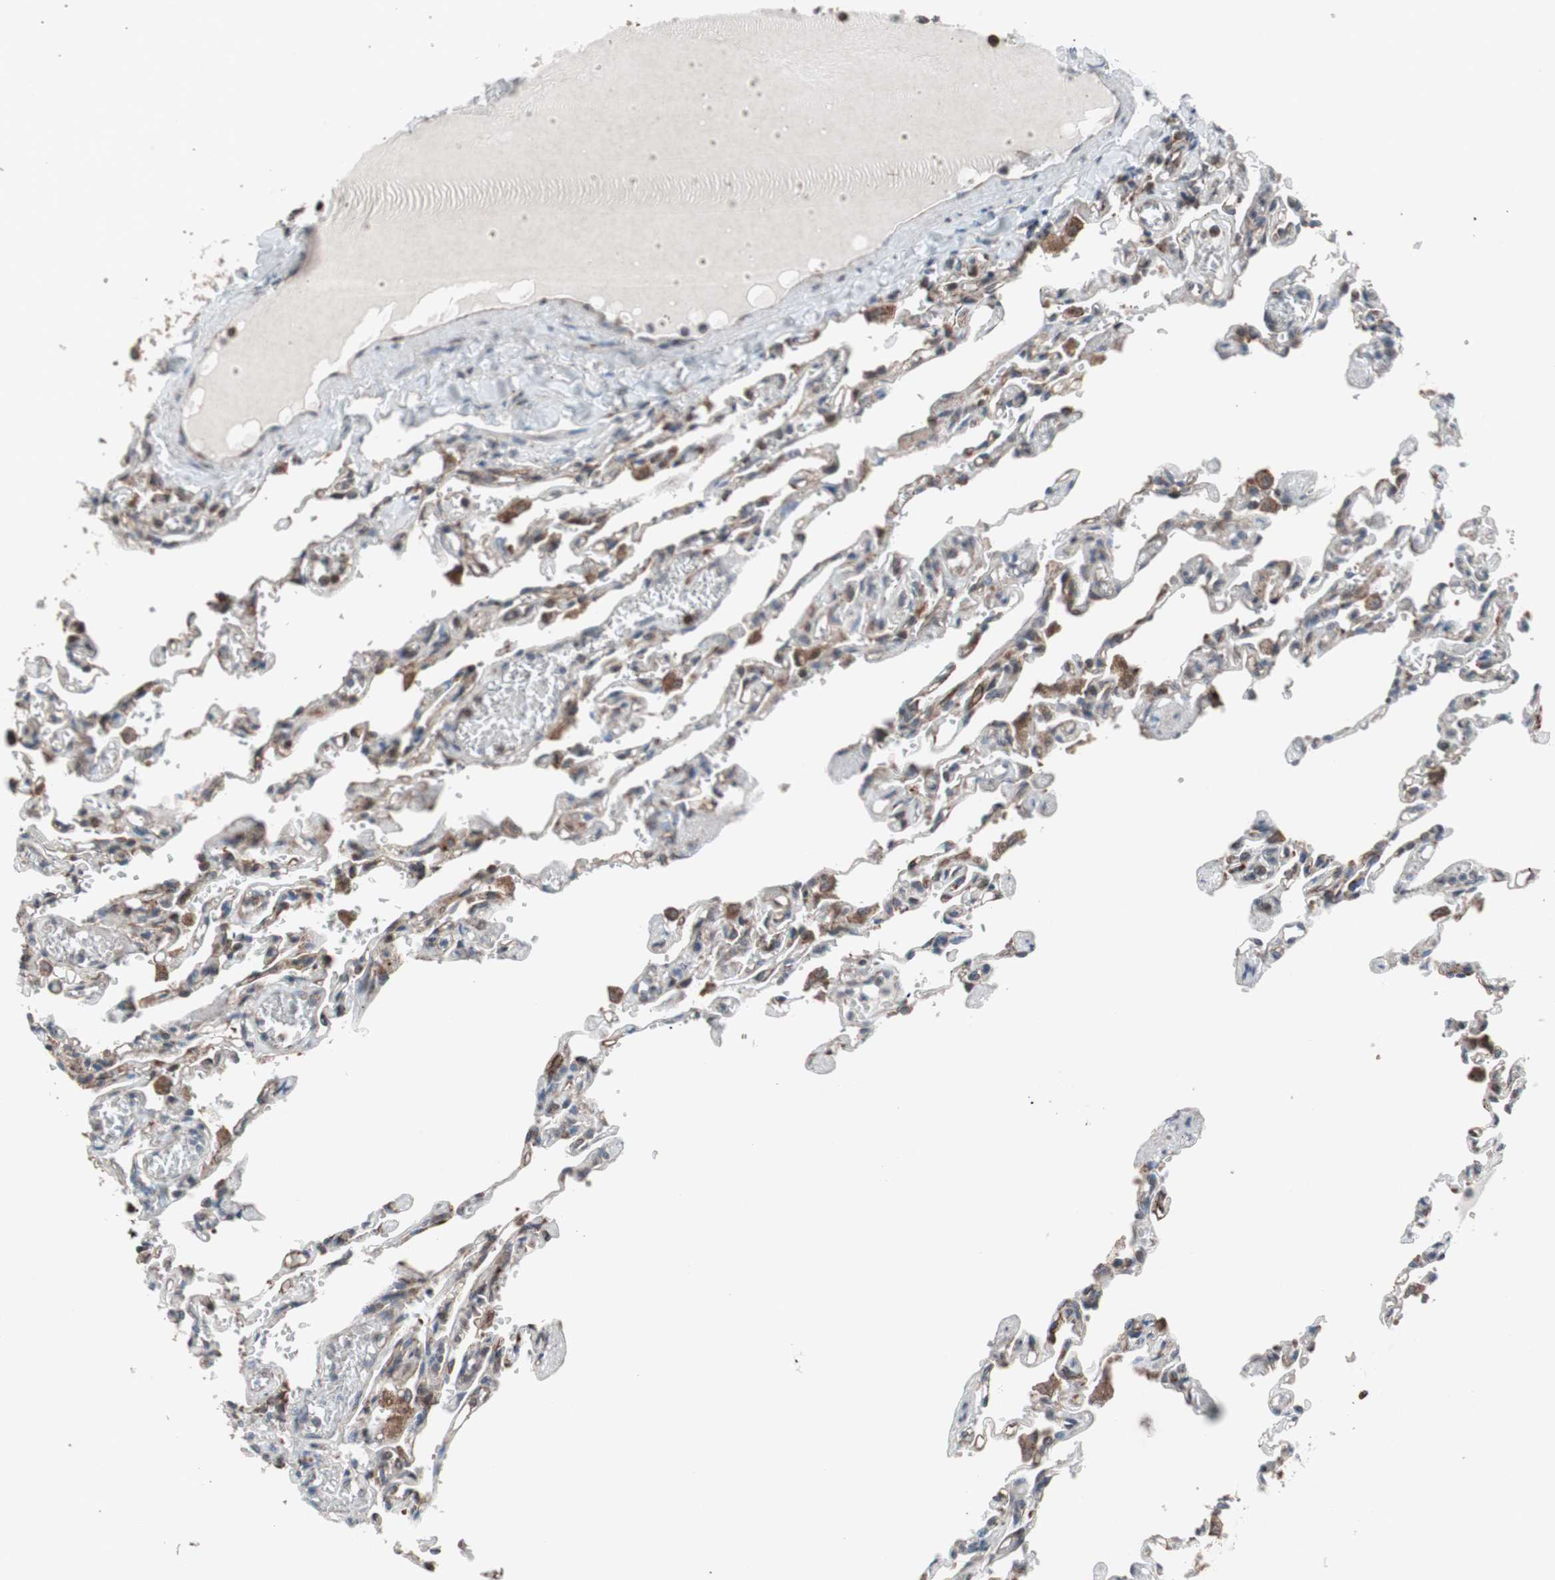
{"staining": {"intensity": "negative", "quantity": "none", "location": "none"}, "tissue": "lung", "cell_type": "Alveolar cells", "image_type": "normal", "snomed": [{"axis": "morphology", "description": "Normal tissue, NOS"}, {"axis": "topography", "description": "Lung"}], "caption": "The photomicrograph exhibits no significant expression in alveolar cells of lung. (DAB immunohistochemistry visualized using brightfield microscopy, high magnification).", "gene": "CCL14", "patient": {"sex": "male", "age": 21}}